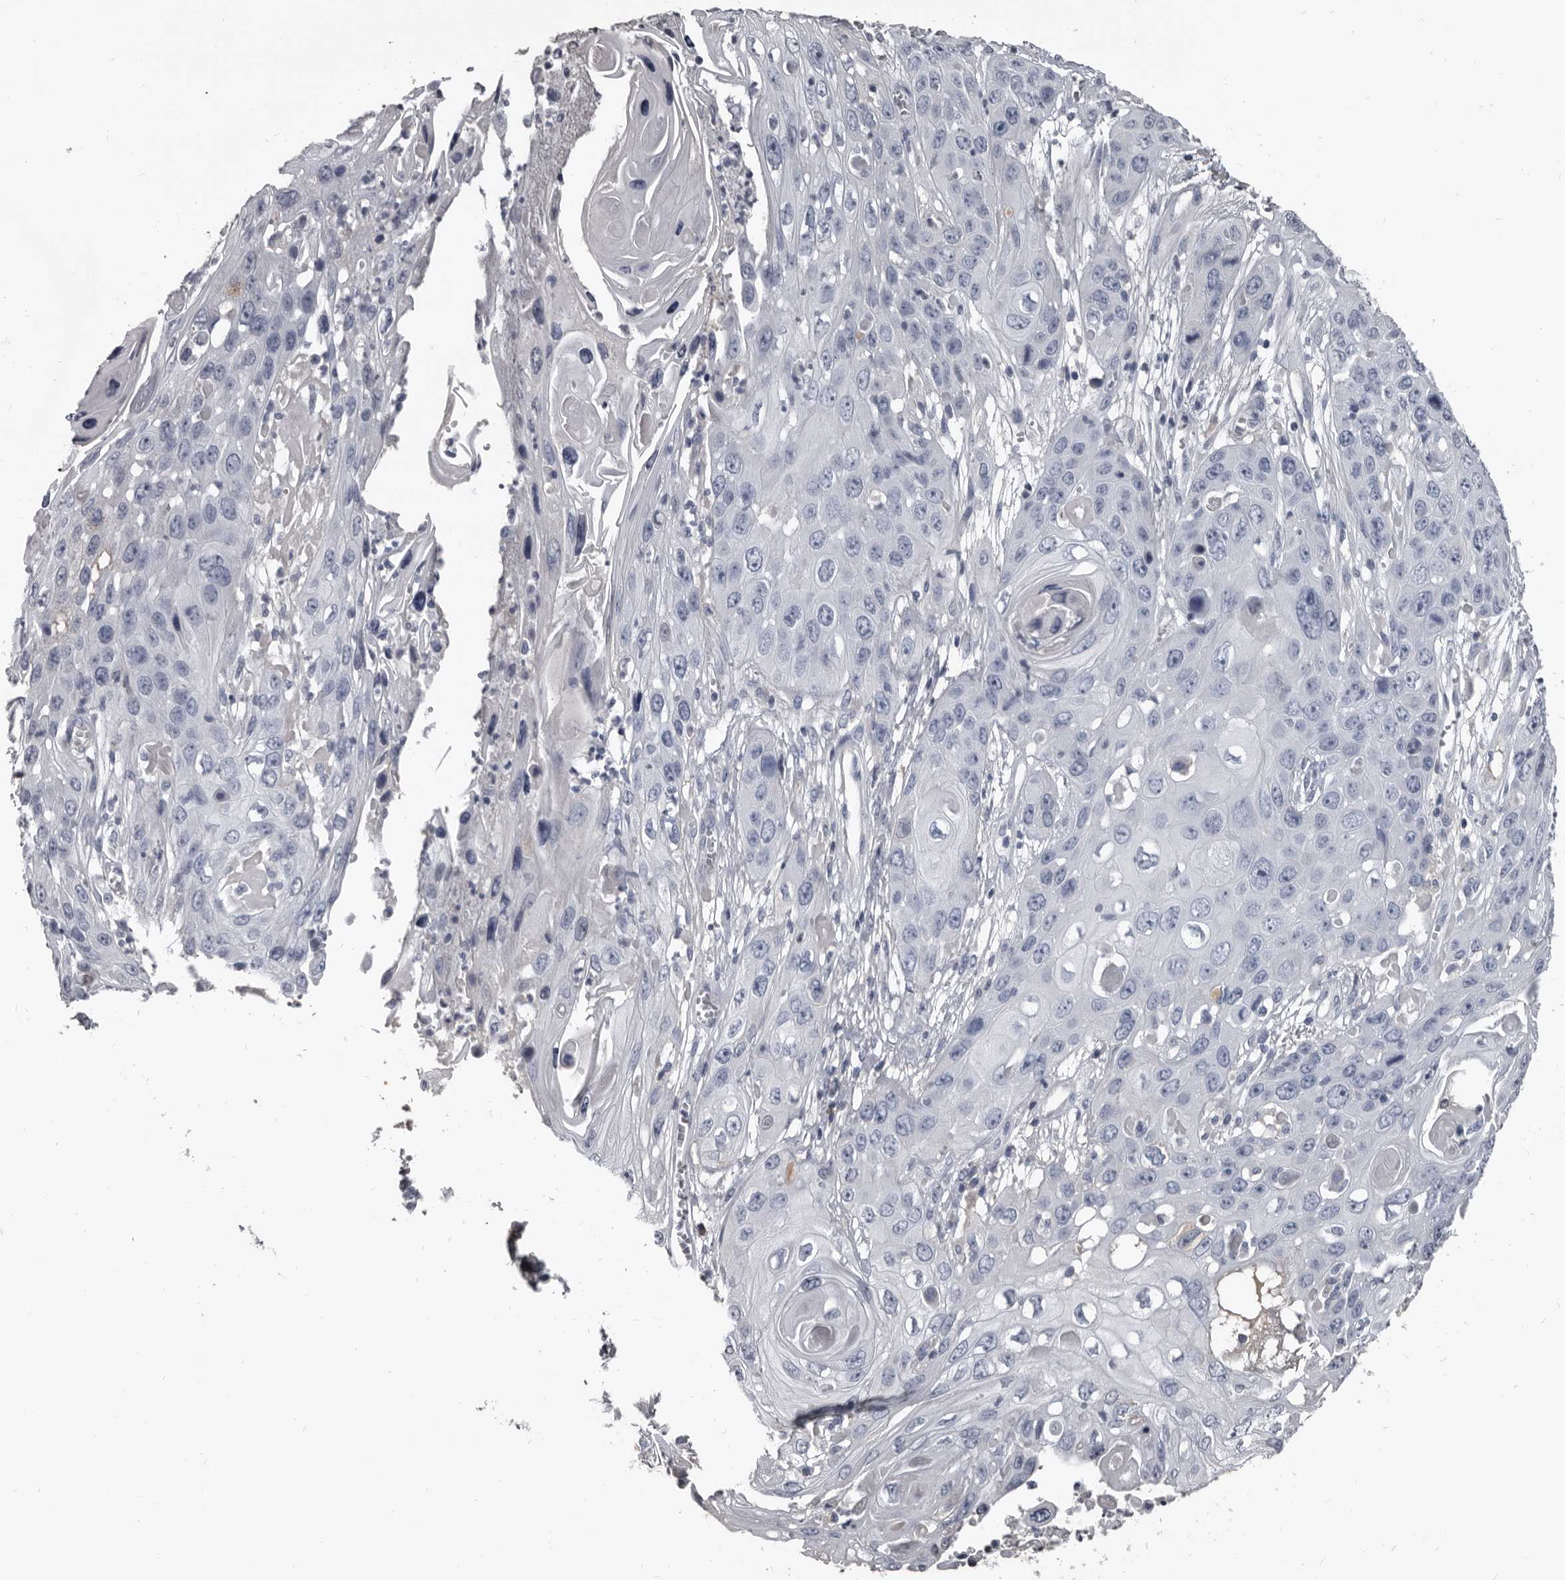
{"staining": {"intensity": "negative", "quantity": "none", "location": "none"}, "tissue": "skin cancer", "cell_type": "Tumor cells", "image_type": "cancer", "snomed": [{"axis": "morphology", "description": "Squamous cell carcinoma, NOS"}, {"axis": "topography", "description": "Skin"}], "caption": "High power microscopy image of an immunohistochemistry (IHC) image of squamous cell carcinoma (skin), revealing no significant expression in tumor cells.", "gene": "GREB1", "patient": {"sex": "male", "age": 55}}